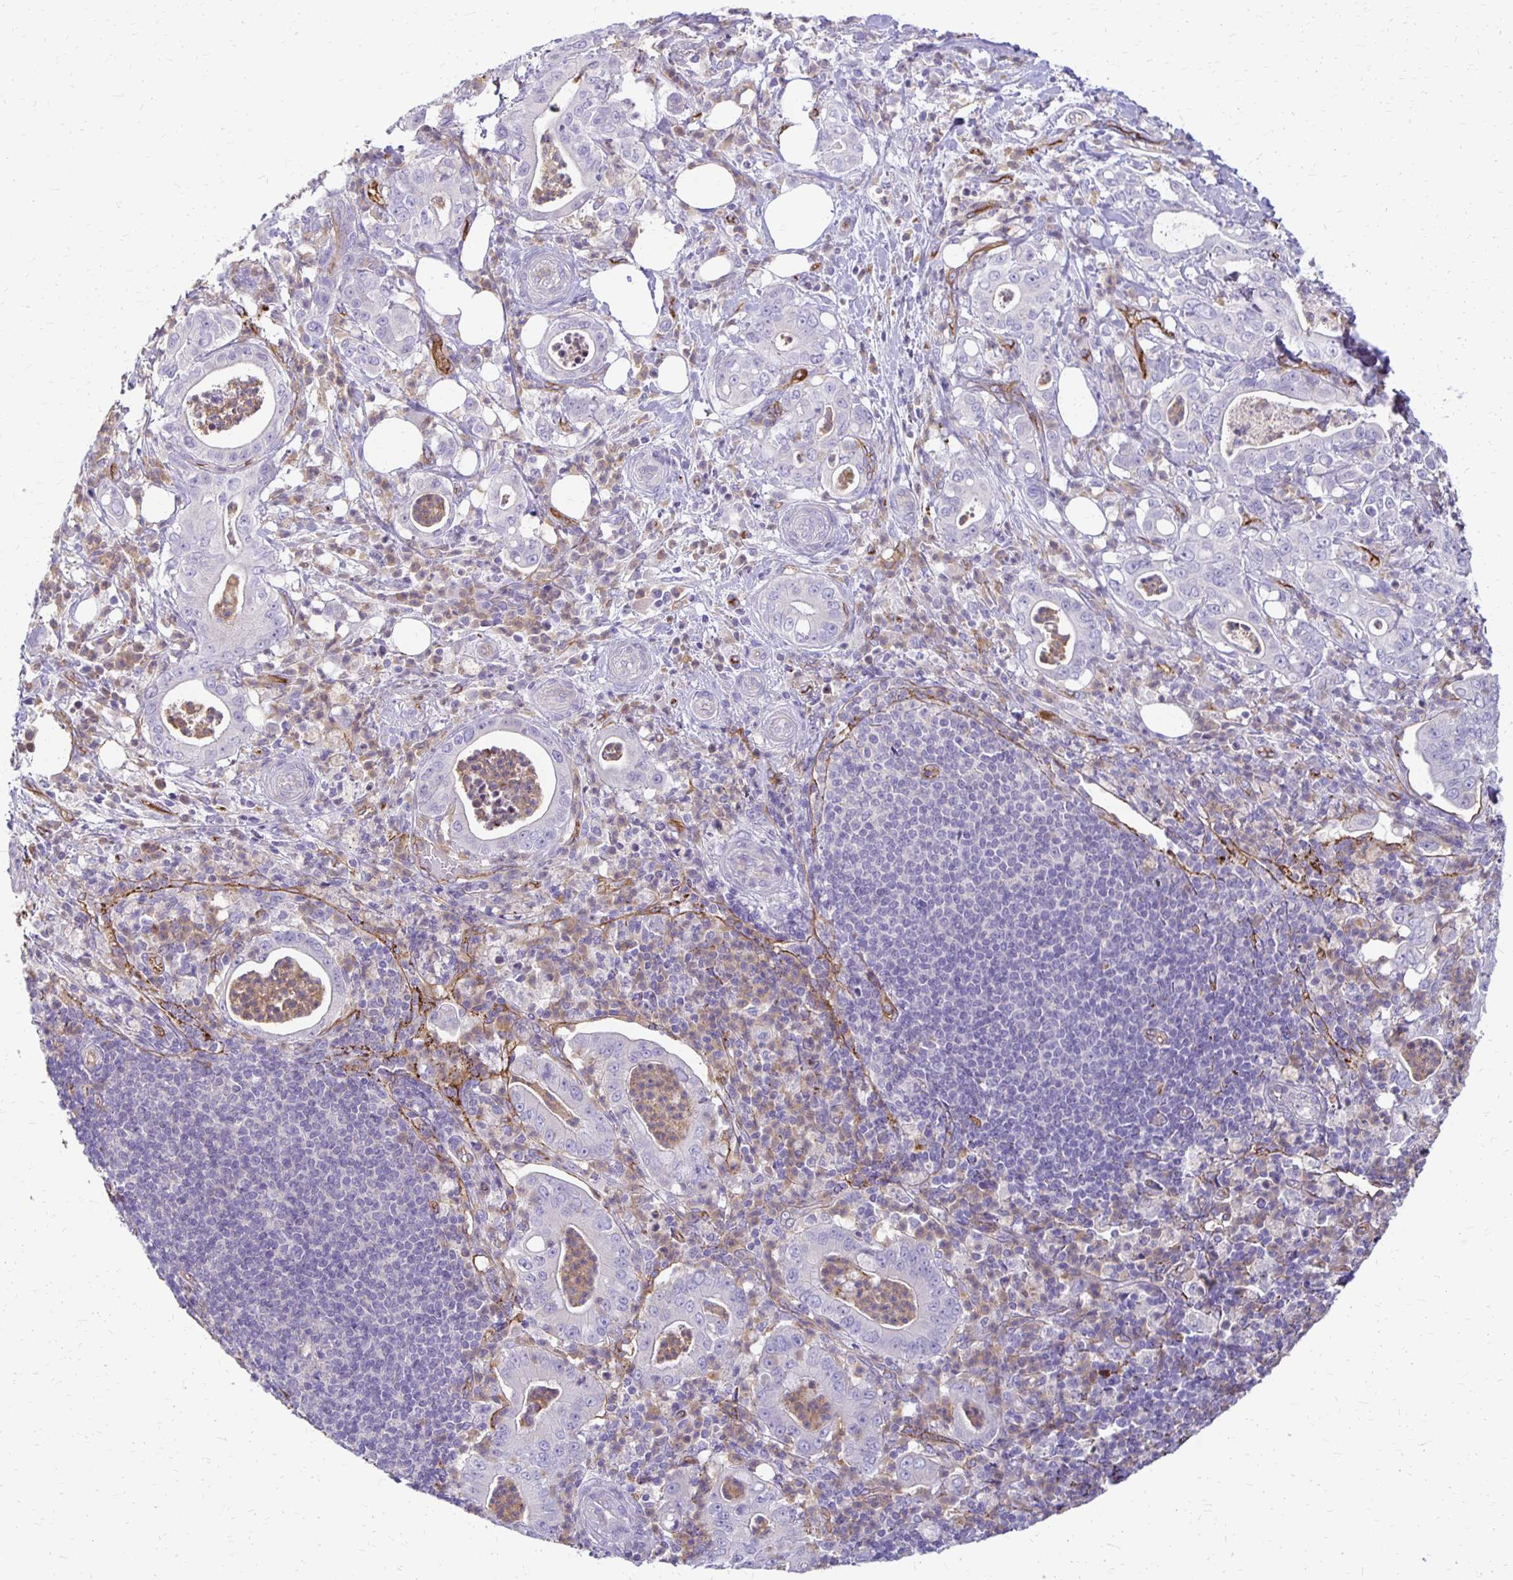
{"staining": {"intensity": "negative", "quantity": "none", "location": "none"}, "tissue": "pancreatic cancer", "cell_type": "Tumor cells", "image_type": "cancer", "snomed": [{"axis": "morphology", "description": "Adenocarcinoma, NOS"}, {"axis": "topography", "description": "Pancreas"}], "caption": "This image is of adenocarcinoma (pancreatic) stained with immunohistochemistry (IHC) to label a protein in brown with the nuclei are counter-stained blue. There is no expression in tumor cells. The staining is performed using DAB brown chromogen with nuclei counter-stained in using hematoxylin.", "gene": "TTYH1", "patient": {"sex": "male", "age": 71}}